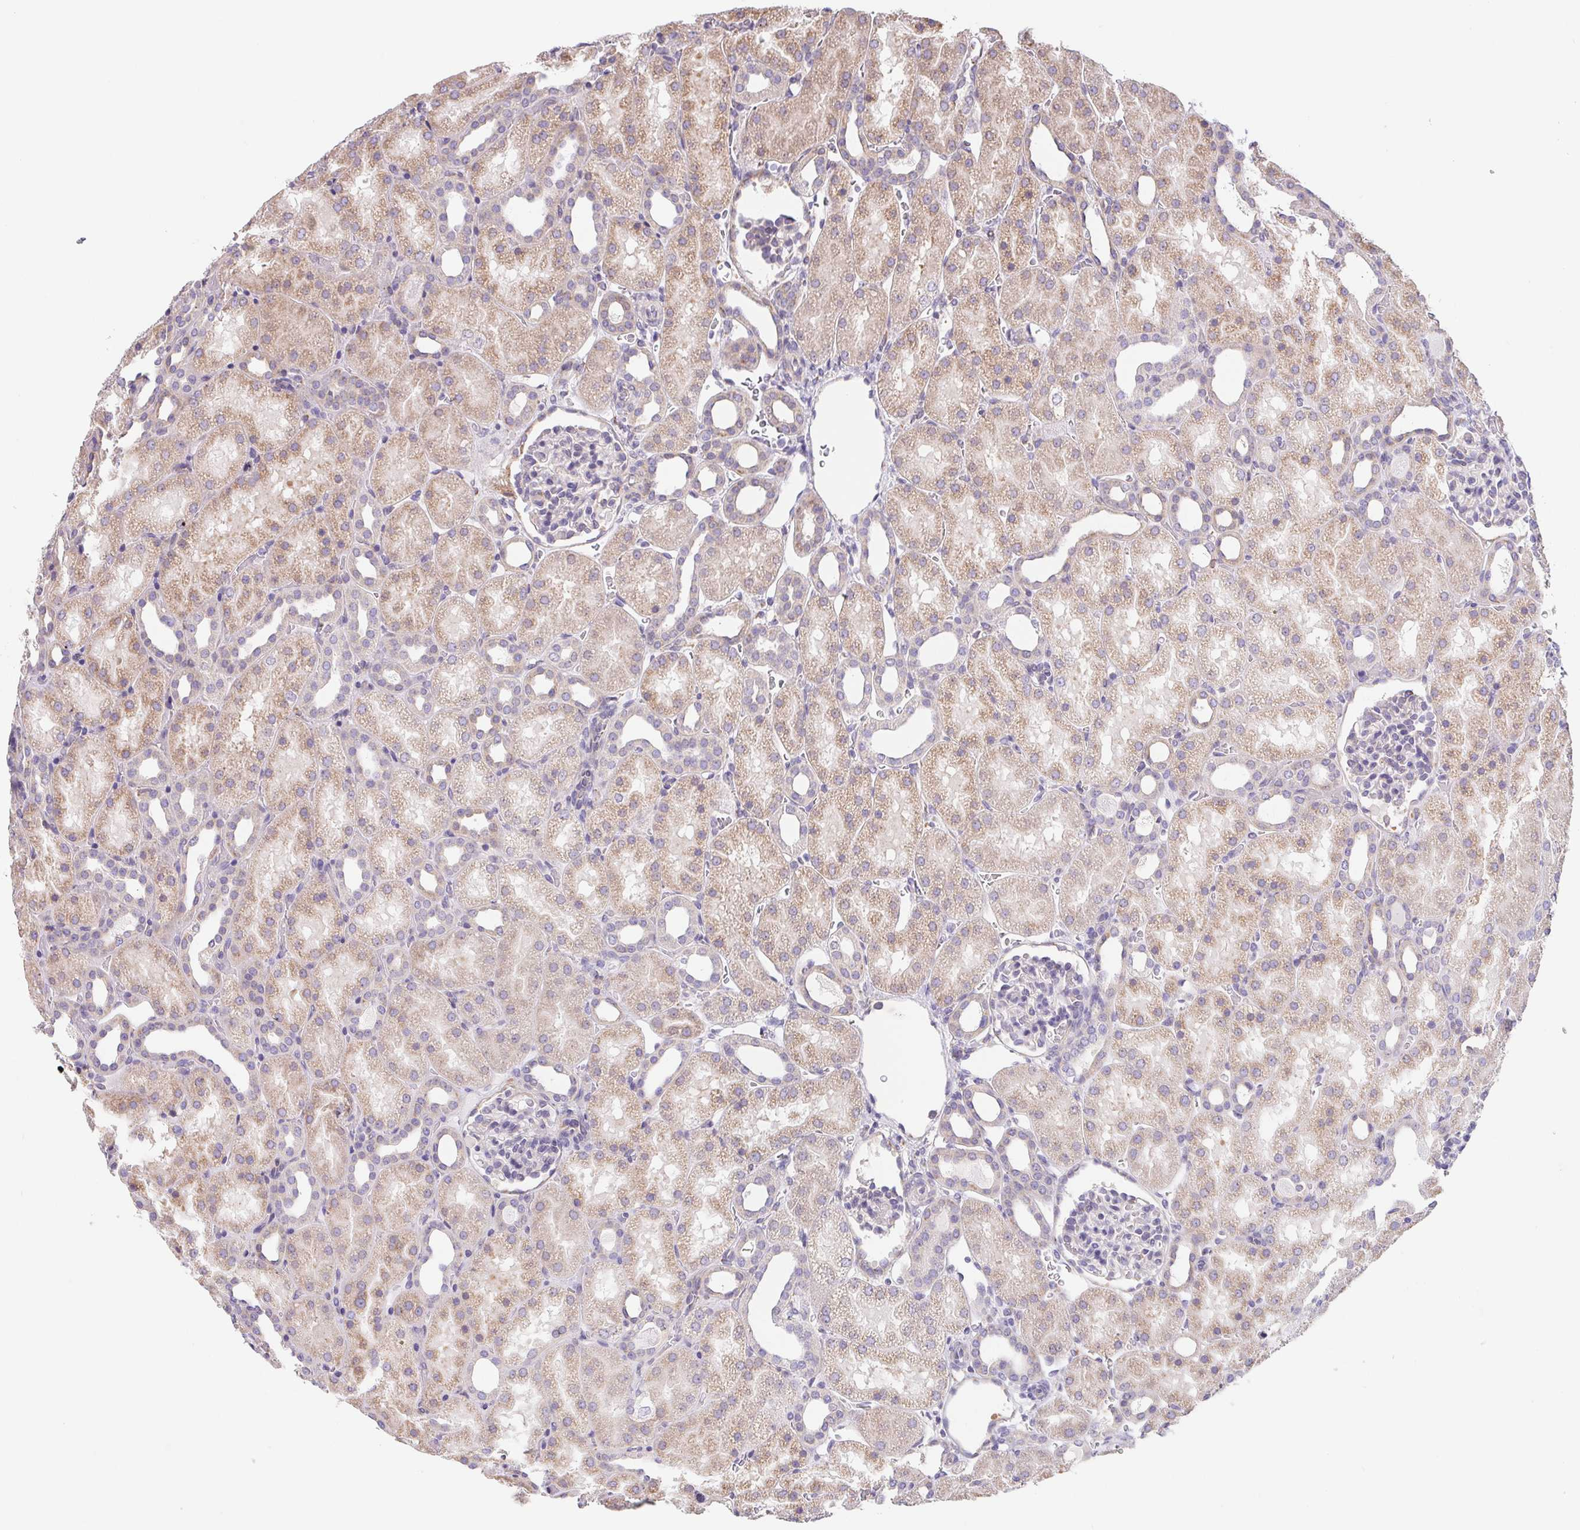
{"staining": {"intensity": "weak", "quantity": "<25%", "location": "cytoplasmic/membranous"}, "tissue": "kidney", "cell_type": "Cells in glomeruli", "image_type": "normal", "snomed": [{"axis": "morphology", "description": "Normal tissue, NOS"}, {"axis": "topography", "description": "Kidney"}], "caption": "This is an immunohistochemistry photomicrograph of benign human kidney. There is no positivity in cells in glomeruli.", "gene": "ADAM8", "patient": {"sex": "male", "age": 2}}